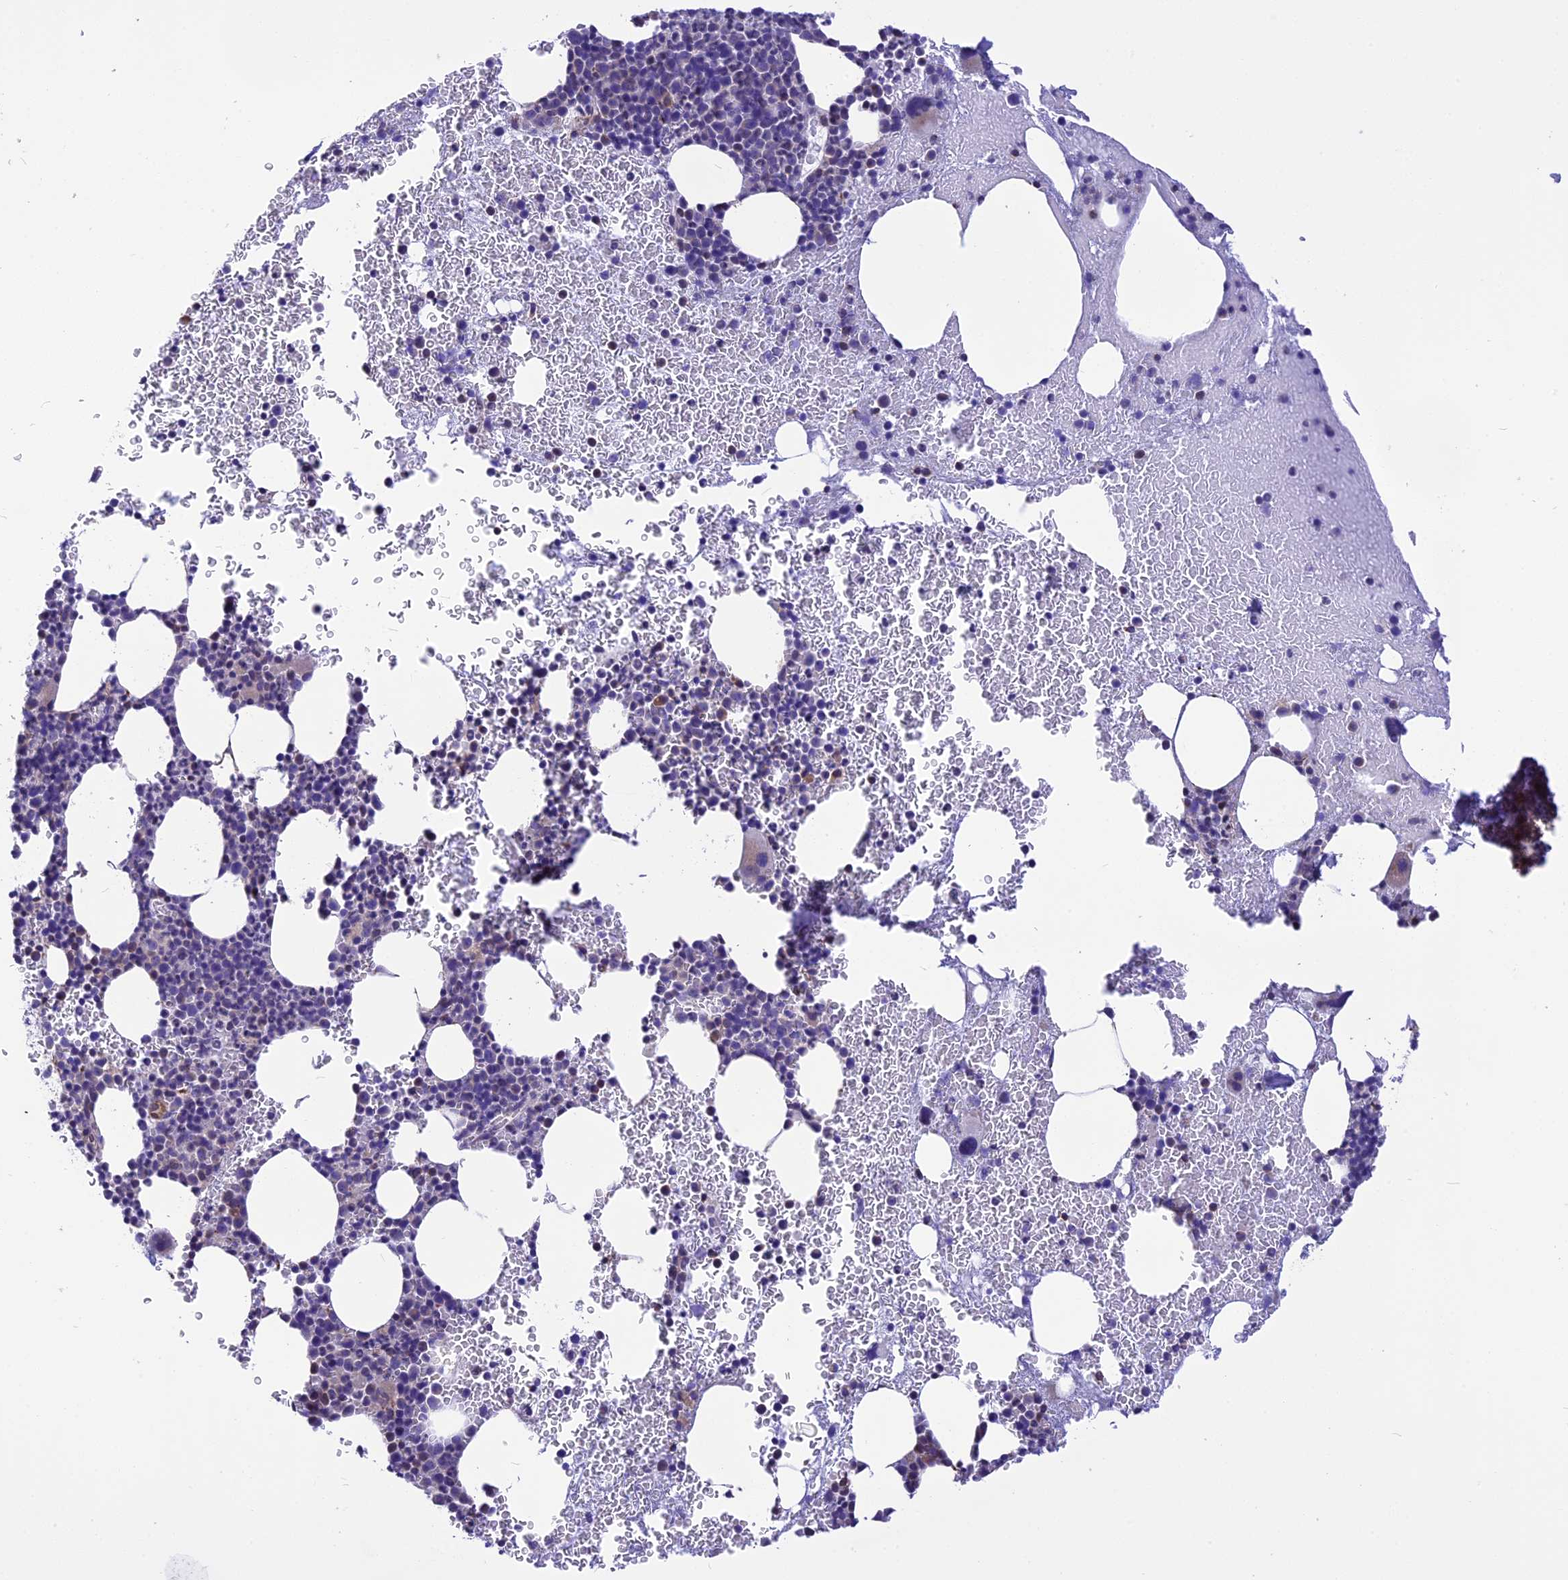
{"staining": {"intensity": "negative", "quantity": "none", "location": "none"}, "tissue": "bone marrow", "cell_type": "Hematopoietic cells", "image_type": "normal", "snomed": [{"axis": "morphology", "description": "Normal tissue, NOS"}, {"axis": "topography", "description": "Bone marrow"}], "caption": "Immunohistochemical staining of benign bone marrow exhibits no significant expression in hematopoietic cells.", "gene": "DOC2B", "patient": {"sex": "female", "age": 83}}